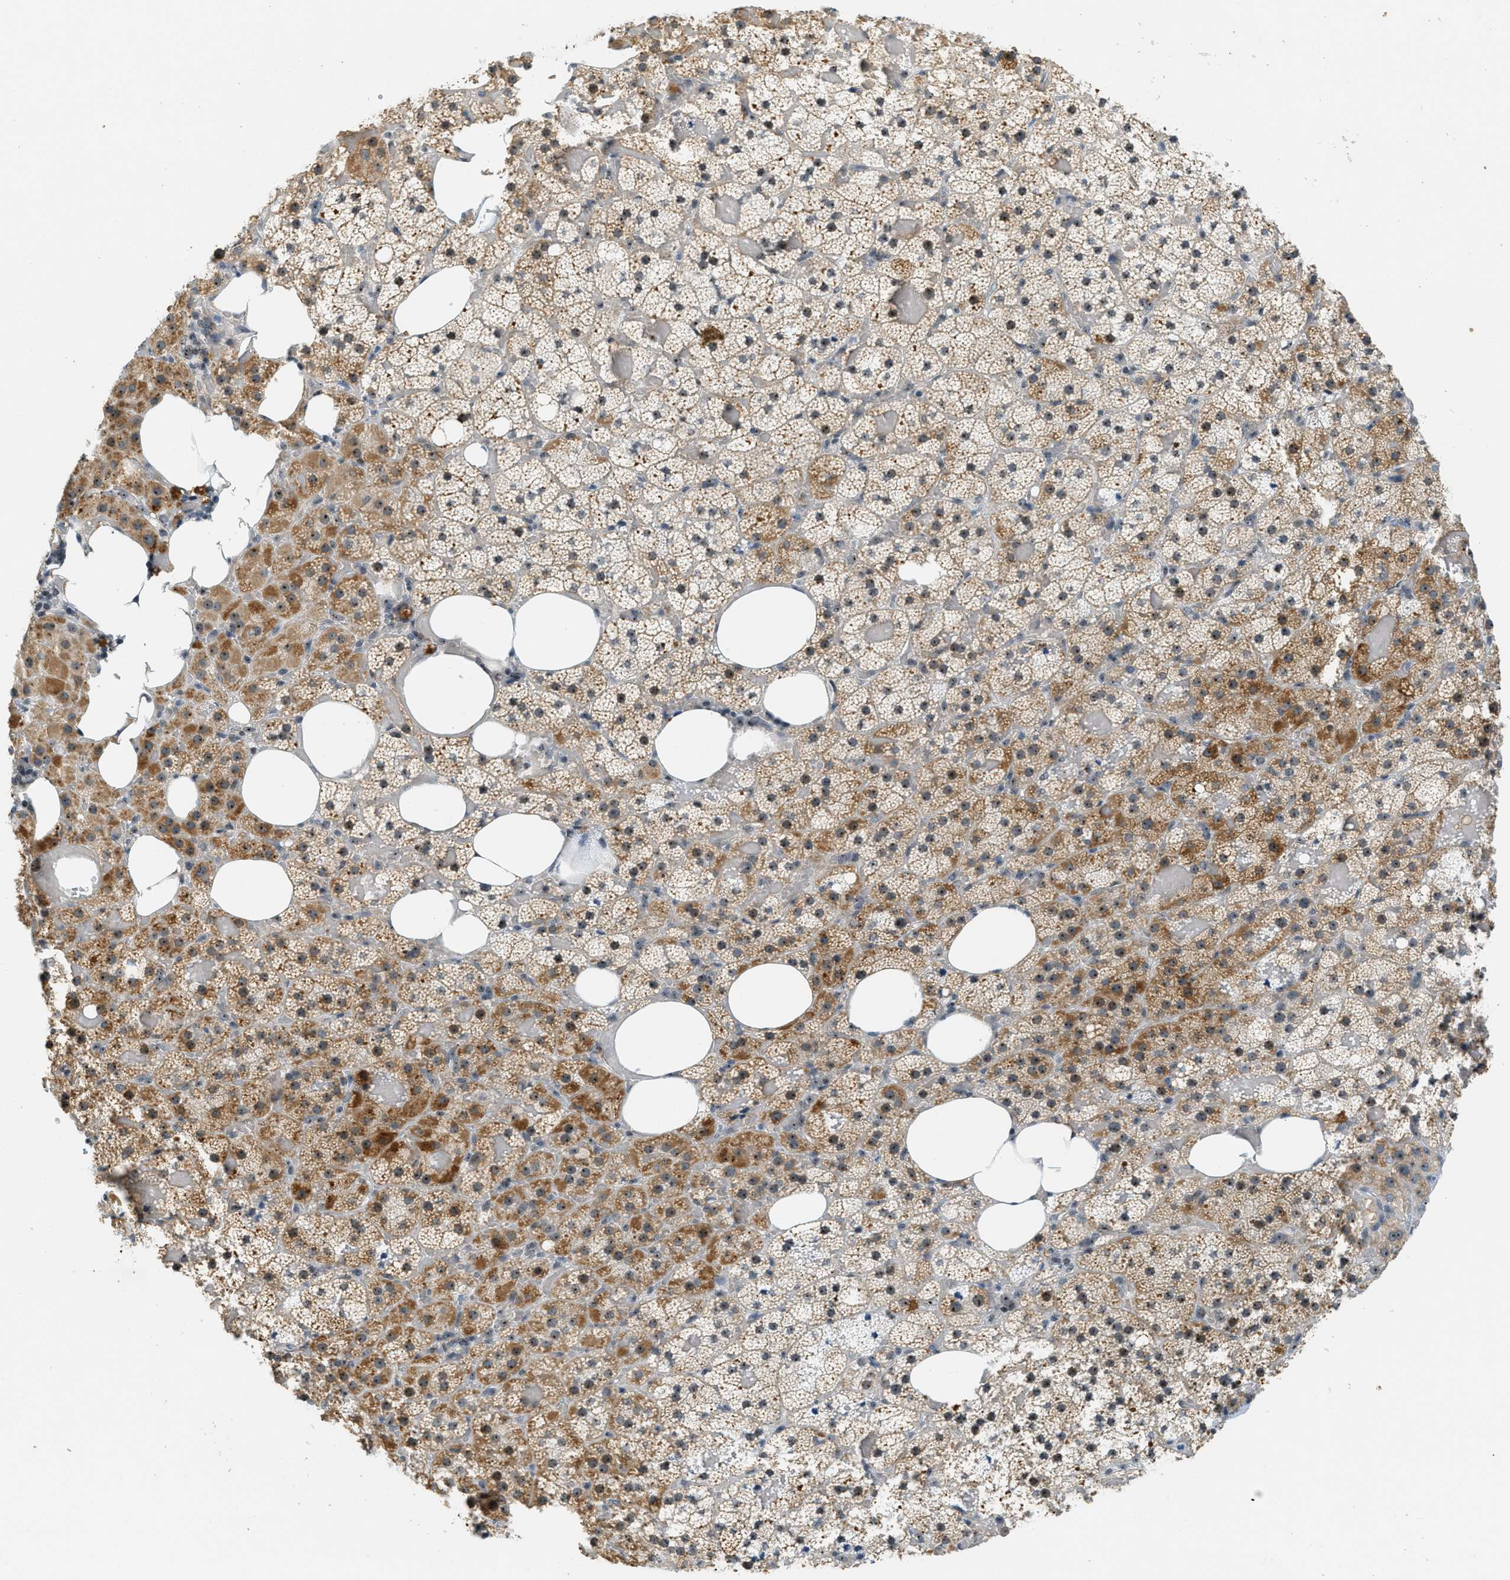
{"staining": {"intensity": "moderate", "quantity": ">75%", "location": "cytoplasmic/membranous,nuclear"}, "tissue": "adrenal gland", "cell_type": "Glandular cells", "image_type": "normal", "snomed": [{"axis": "morphology", "description": "Normal tissue, NOS"}, {"axis": "topography", "description": "Adrenal gland"}], "caption": "Human adrenal gland stained with a brown dye shows moderate cytoplasmic/membranous,nuclear positive expression in about >75% of glandular cells.", "gene": "DDX47", "patient": {"sex": "female", "age": 59}}